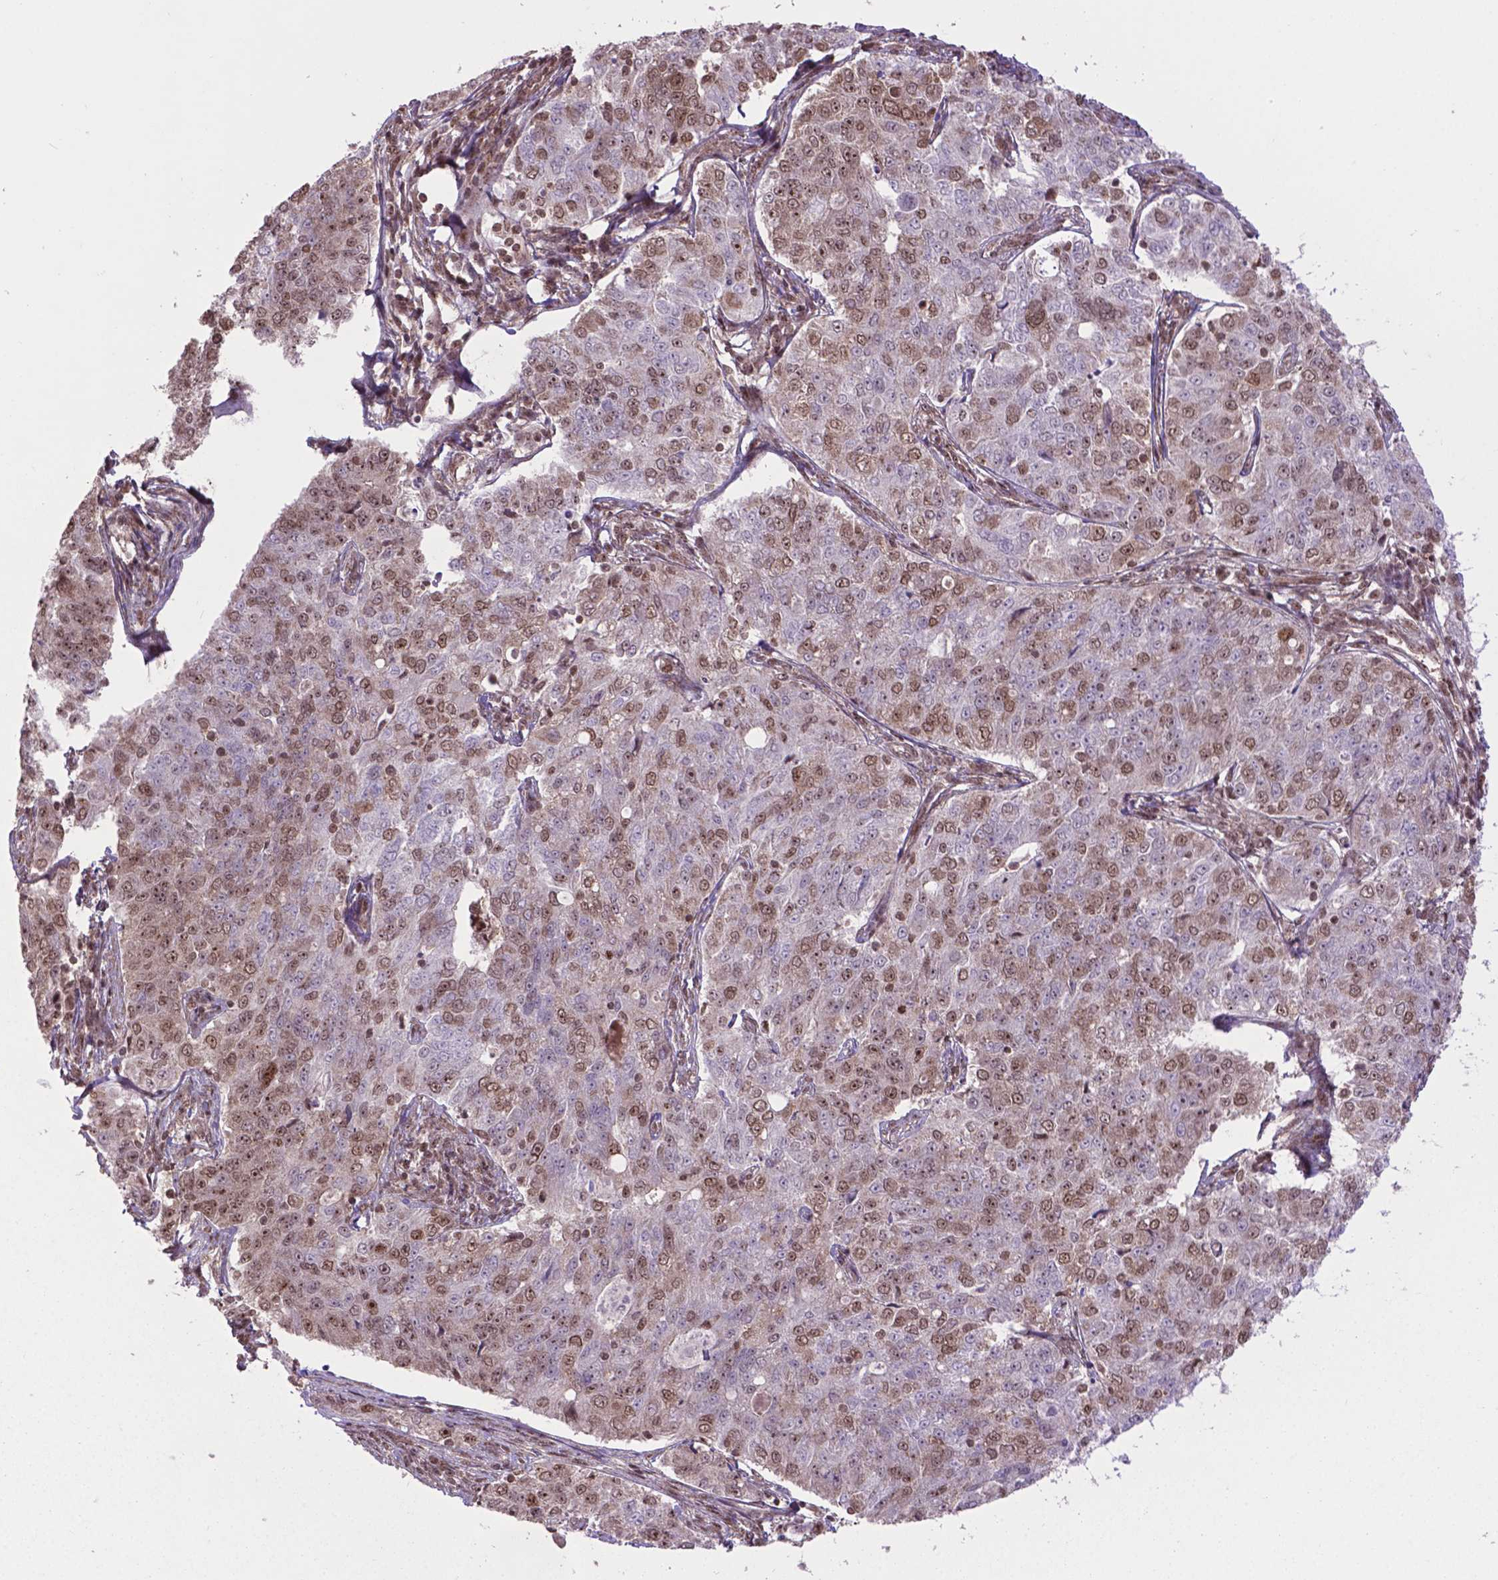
{"staining": {"intensity": "moderate", "quantity": ">75%", "location": "nuclear"}, "tissue": "endometrial cancer", "cell_type": "Tumor cells", "image_type": "cancer", "snomed": [{"axis": "morphology", "description": "Adenocarcinoma, NOS"}, {"axis": "topography", "description": "Endometrium"}], "caption": "Human endometrial adenocarcinoma stained for a protein (brown) demonstrates moderate nuclear positive staining in about >75% of tumor cells.", "gene": "CSNK2A1", "patient": {"sex": "female", "age": 43}}